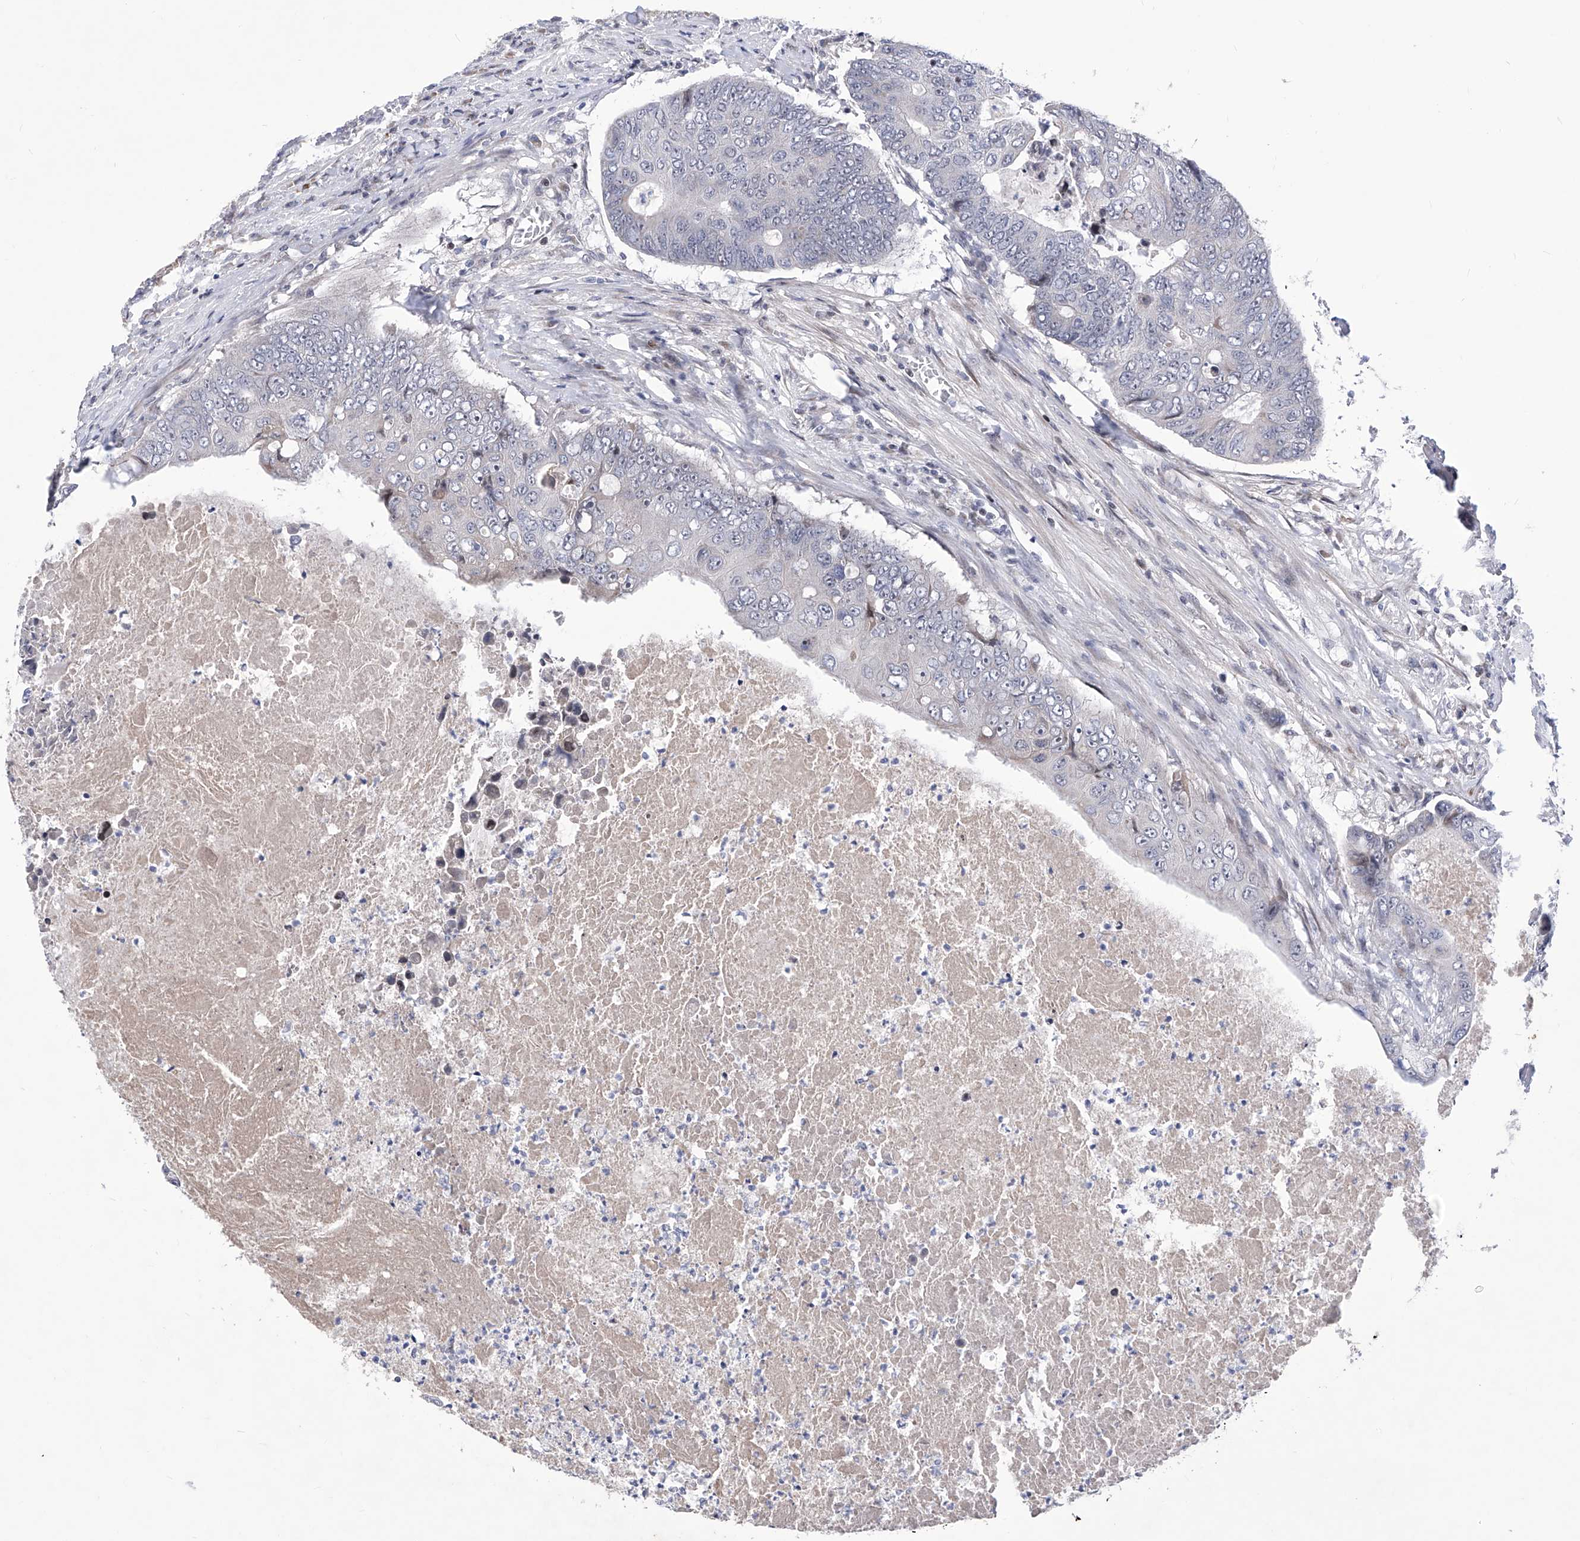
{"staining": {"intensity": "moderate", "quantity": "<25%", "location": "nuclear"}, "tissue": "colorectal cancer", "cell_type": "Tumor cells", "image_type": "cancer", "snomed": [{"axis": "morphology", "description": "Adenocarcinoma, NOS"}, {"axis": "topography", "description": "Colon"}], "caption": "This histopathology image shows immunohistochemistry (IHC) staining of human colorectal cancer (adenocarcinoma), with low moderate nuclear staining in about <25% of tumor cells.", "gene": "NUFIP1", "patient": {"sex": "male", "age": 87}}